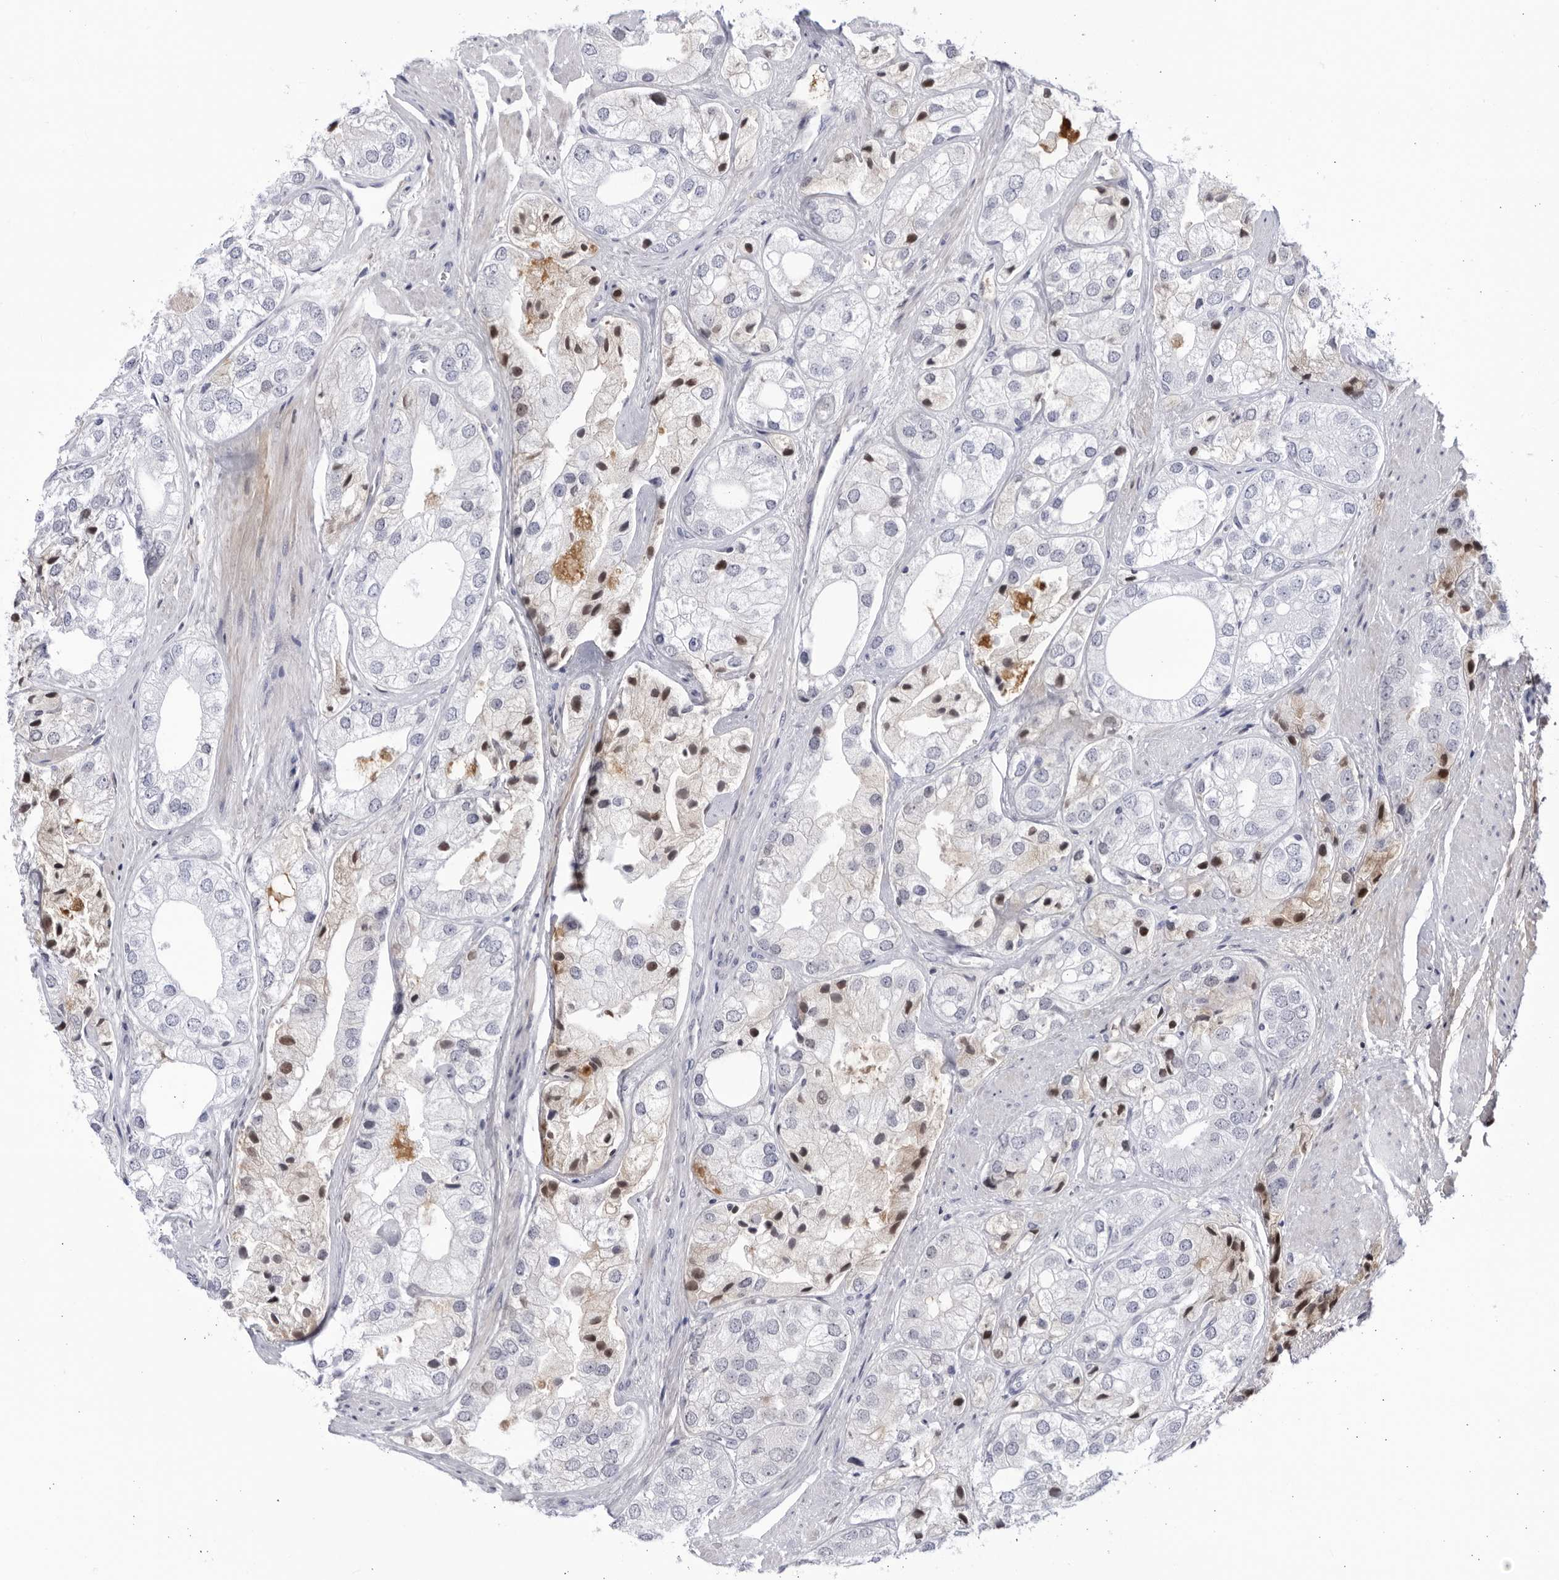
{"staining": {"intensity": "moderate", "quantity": "<25%", "location": "nuclear"}, "tissue": "prostate cancer", "cell_type": "Tumor cells", "image_type": "cancer", "snomed": [{"axis": "morphology", "description": "Adenocarcinoma, High grade"}, {"axis": "topography", "description": "Prostate"}], "caption": "This is an image of immunohistochemistry (IHC) staining of adenocarcinoma (high-grade) (prostate), which shows moderate positivity in the nuclear of tumor cells.", "gene": "CNBD1", "patient": {"sex": "male", "age": 50}}